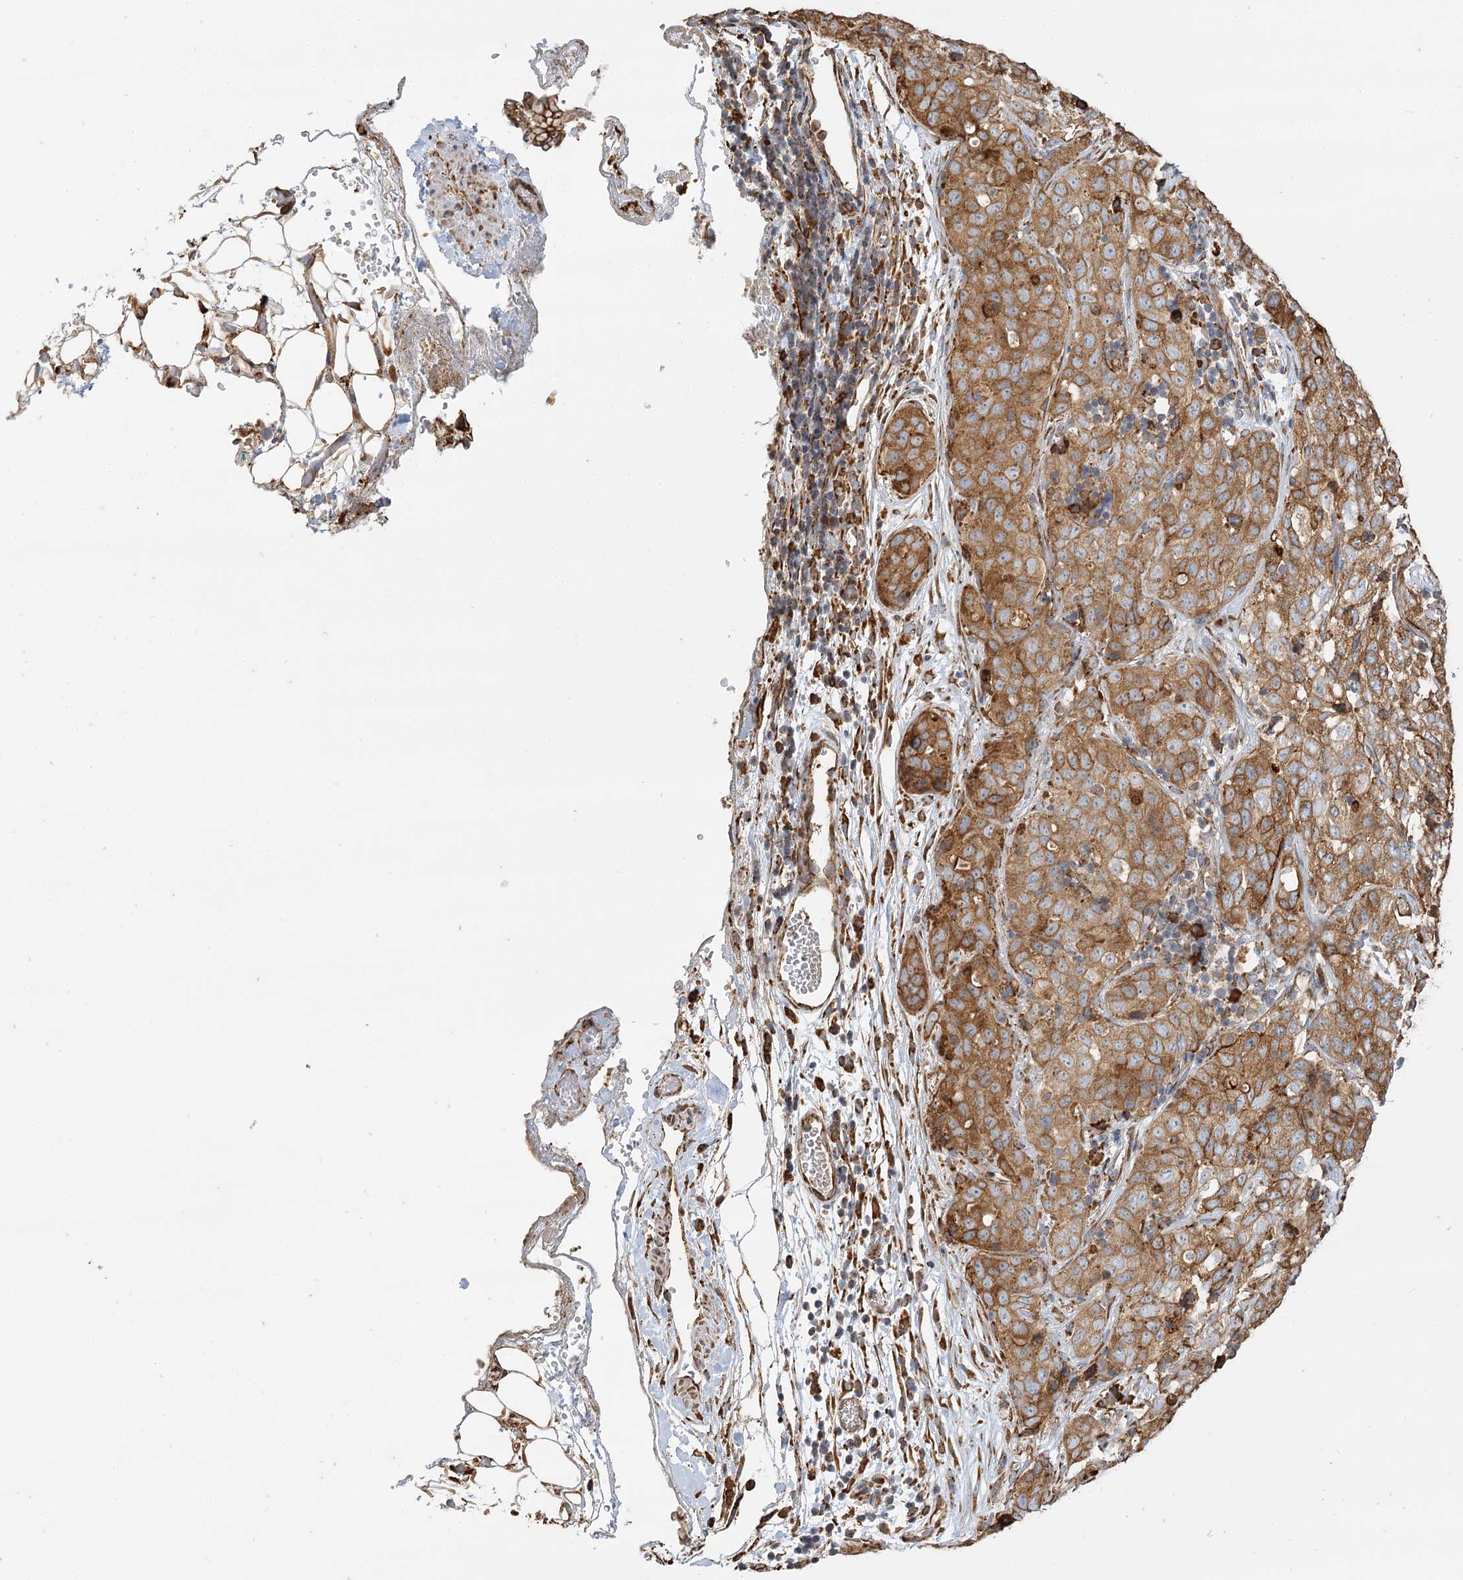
{"staining": {"intensity": "moderate", "quantity": ">75%", "location": "cytoplasmic/membranous"}, "tissue": "stomach cancer", "cell_type": "Tumor cells", "image_type": "cancer", "snomed": [{"axis": "morphology", "description": "Normal tissue, NOS"}, {"axis": "morphology", "description": "Adenocarcinoma, NOS"}, {"axis": "topography", "description": "Lymph node"}, {"axis": "topography", "description": "Stomach"}], "caption": "Immunohistochemical staining of human stomach cancer (adenocarcinoma) reveals medium levels of moderate cytoplasmic/membranous protein expression in about >75% of tumor cells.", "gene": "TAS1R1", "patient": {"sex": "male", "age": 48}}